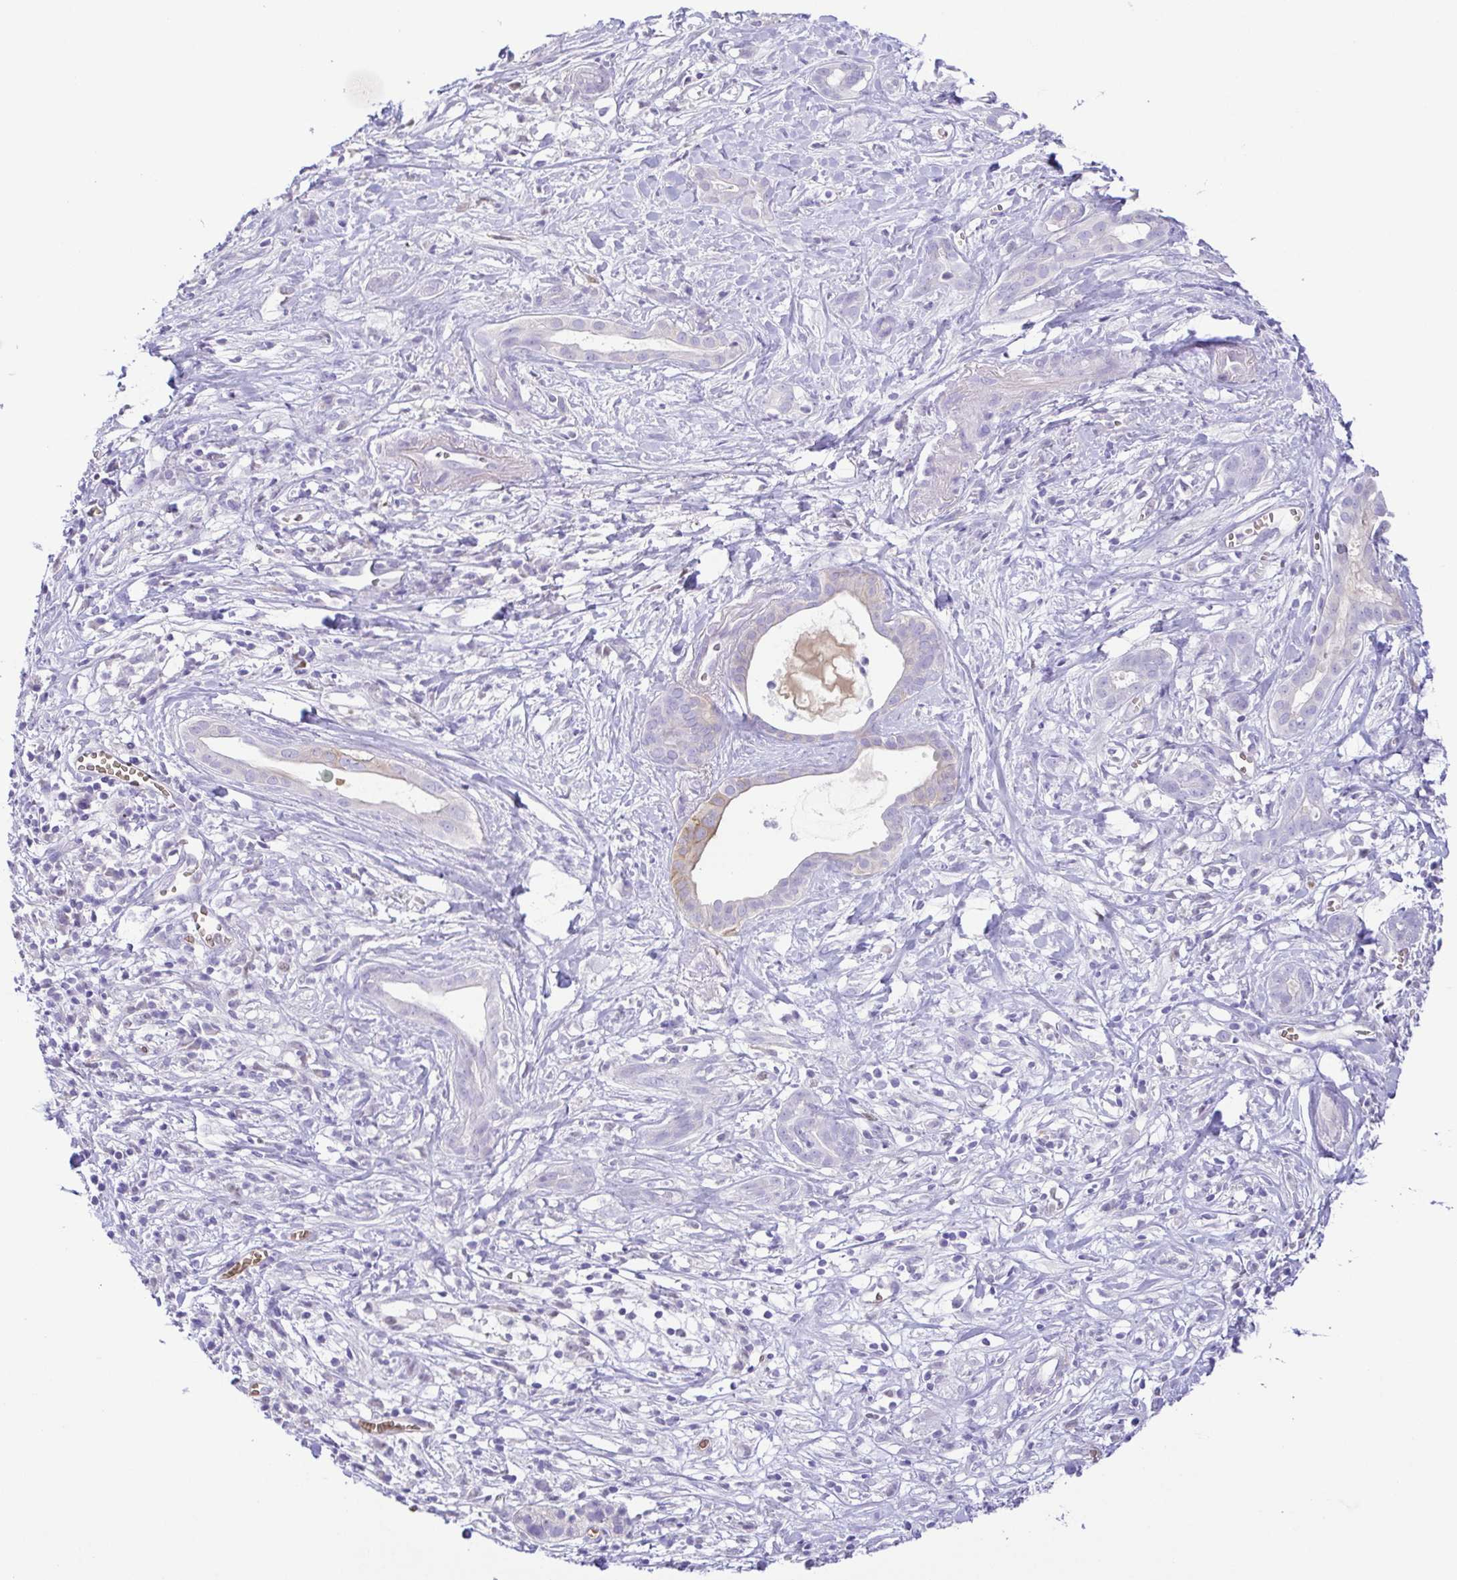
{"staining": {"intensity": "weak", "quantity": "<25%", "location": "cytoplasmic/membranous"}, "tissue": "pancreatic cancer", "cell_type": "Tumor cells", "image_type": "cancer", "snomed": [{"axis": "morphology", "description": "Adenocarcinoma, NOS"}, {"axis": "topography", "description": "Pancreas"}], "caption": "This is a image of immunohistochemistry (IHC) staining of adenocarcinoma (pancreatic), which shows no staining in tumor cells. (Brightfield microscopy of DAB (3,3'-diaminobenzidine) immunohistochemistry at high magnification).", "gene": "EPB42", "patient": {"sex": "male", "age": 61}}